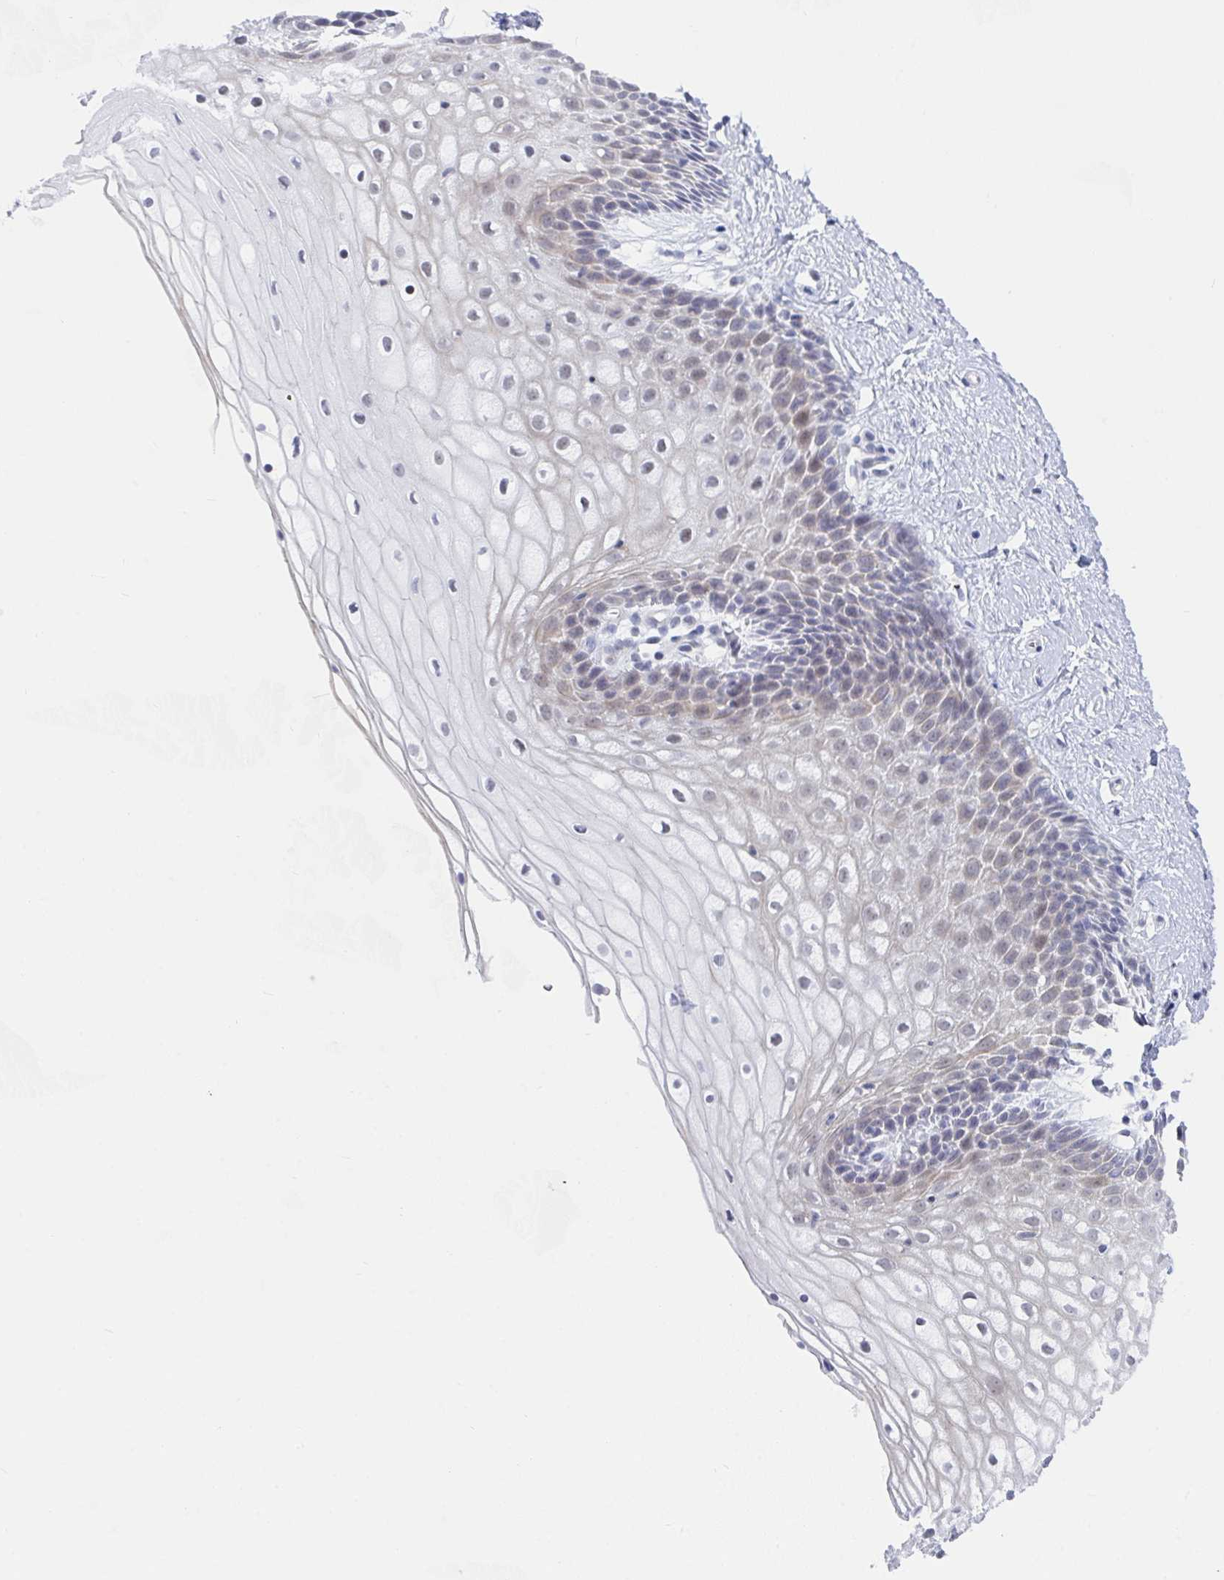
{"staining": {"intensity": "negative", "quantity": "none", "location": "none"}, "tissue": "cervix", "cell_type": "Glandular cells", "image_type": "normal", "snomed": [{"axis": "morphology", "description": "Normal tissue, NOS"}, {"axis": "topography", "description": "Cervix"}], "caption": "This is a image of immunohistochemistry (IHC) staining of normal cervix, which shows no positivity in glandular cells.", "gene": "DAOA", "patient": {"sex": "female", "age": 36}}